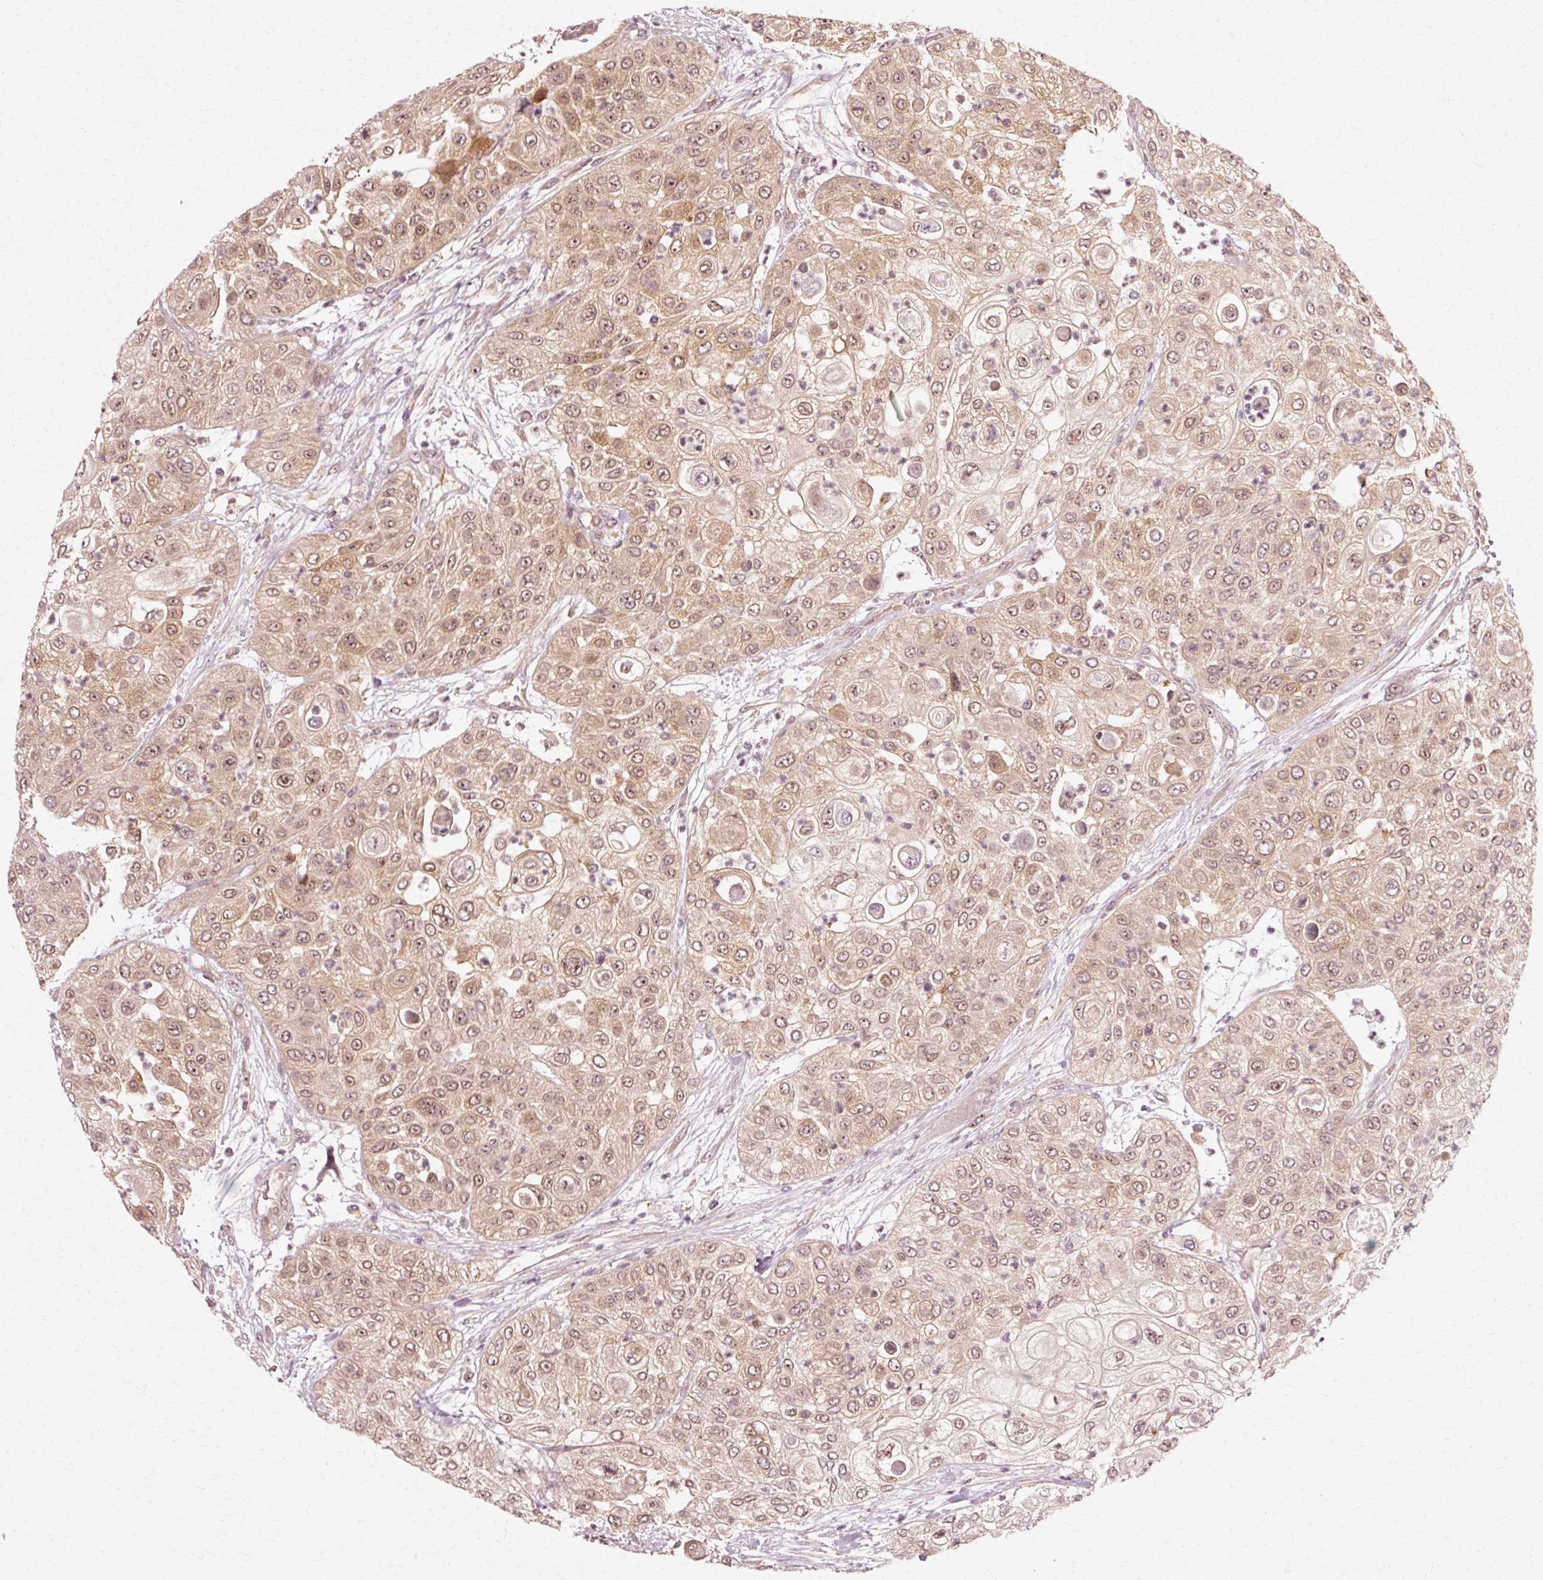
{"staining": {"intensity": "moderate", "quantity": ">75%", "location": "cytoplasmic/membranous,nuclear"}, "tissue": "urothelial cancer", "cell_type": "Tumor cells", "image_type": "cancer", "snomed": [{"axis": "morphology", "description": "Urothelial carcinoma, High grade"}, {"axis": "topography", "description": "Urinary bladder"}], "caption": "Urothelial cancer tissue demonstrates moderate cytoplasmic/membranous and nuclear positivity in about >75% of tumor cells", "gene": "RGPD5", "patient": {"sex": "female", "age": 79}}